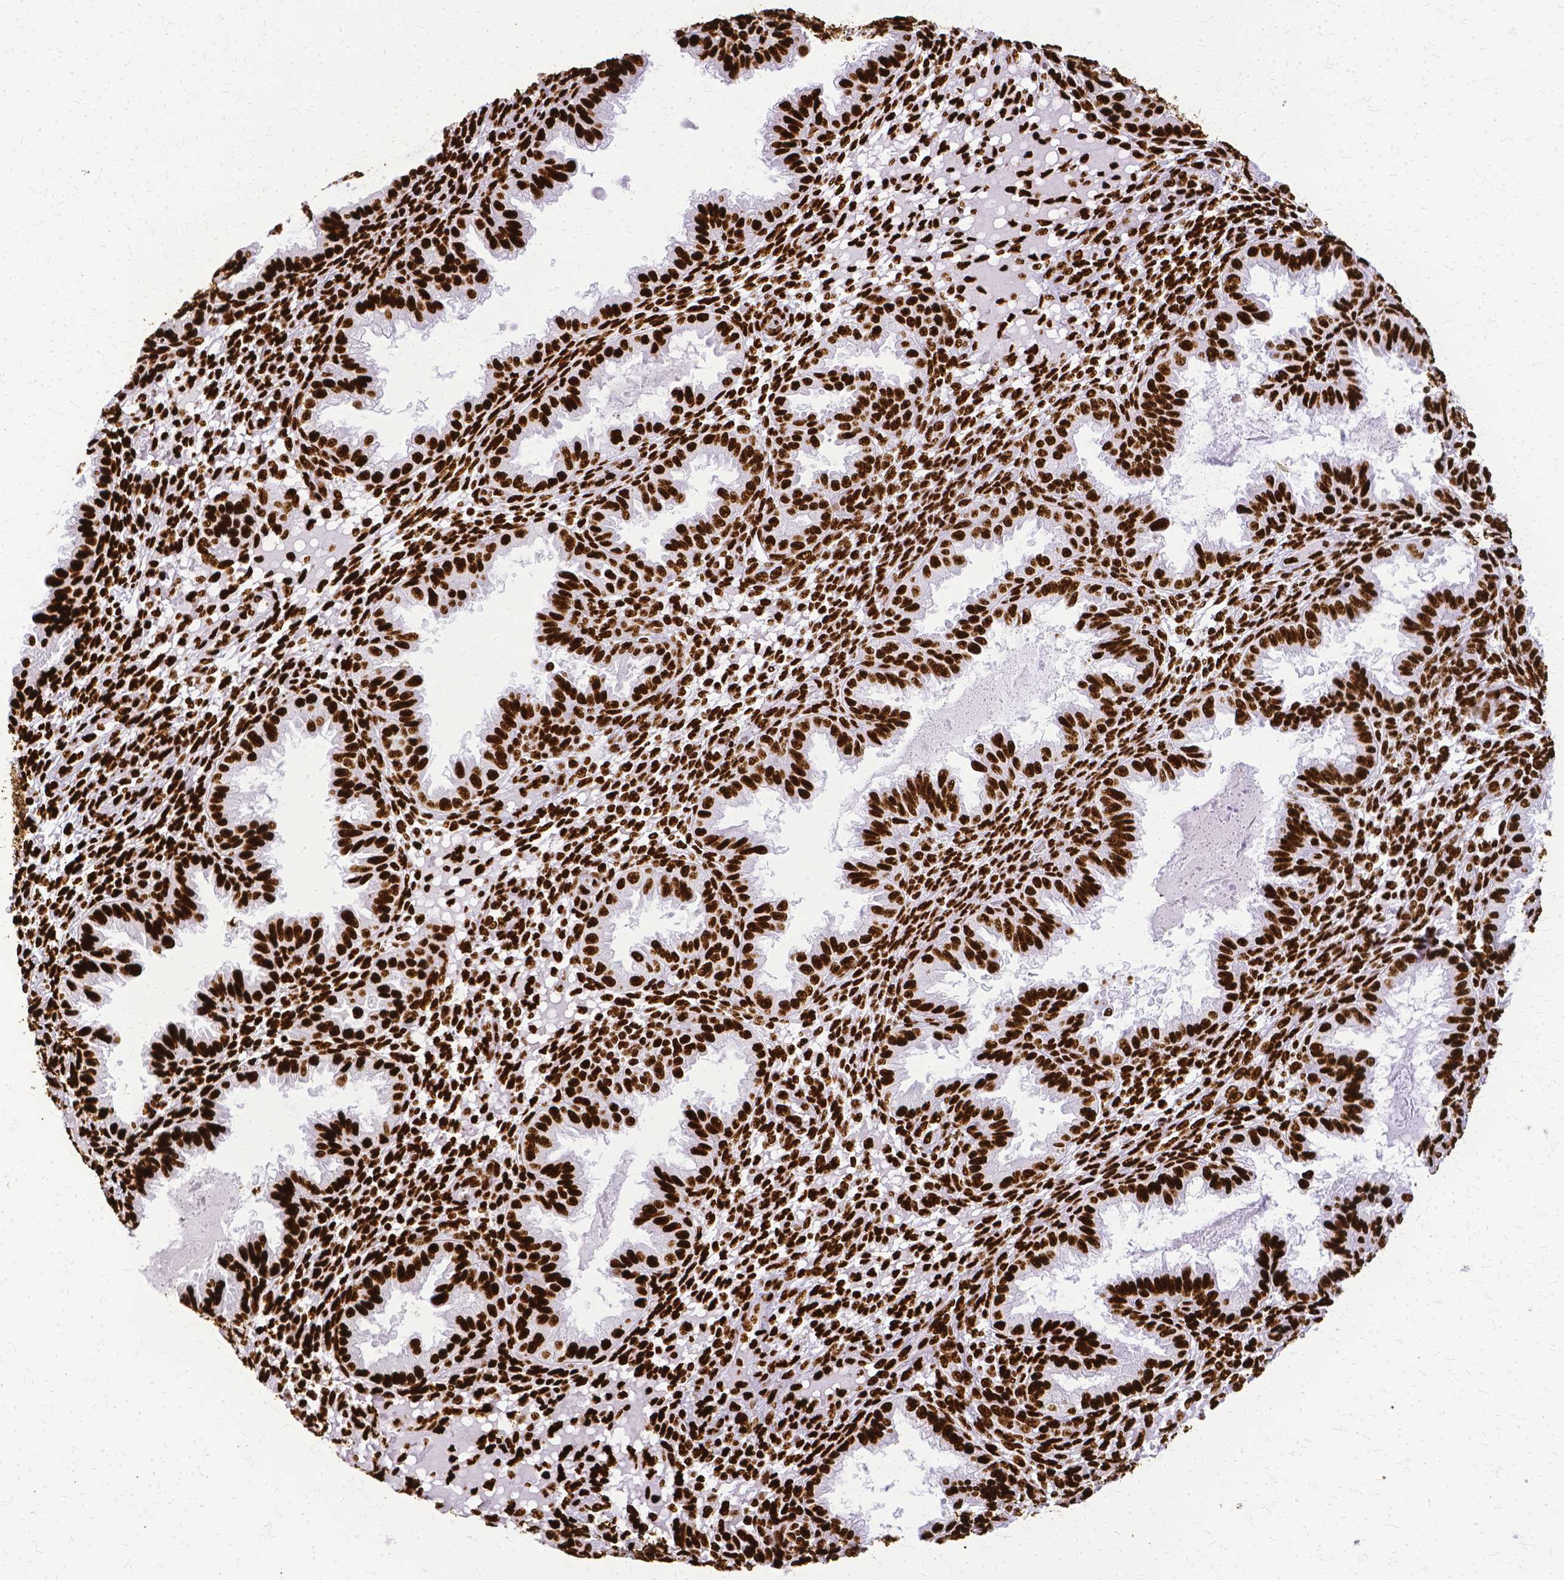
{"staining": {"intensity": "strong", "quantity": ">75%", "location": "nuclear"}, "tissue": "endometrium", "cell_type": "Cells in endometrial stroma", "image_type": "normal", "snomed": [{"axis": "morphology", "description": "Normal tissue, NOS"}, {"axis": "topography", "description": "Endometrium"}], "caption": "Unremarkable endometrium was stained to show a protein in brown. There is high levels of strong nuclear expression in about >75% of cells in endometrial stroma.", "gene": "SFPQ", "patient": {"sex": "female", "age": 33}}